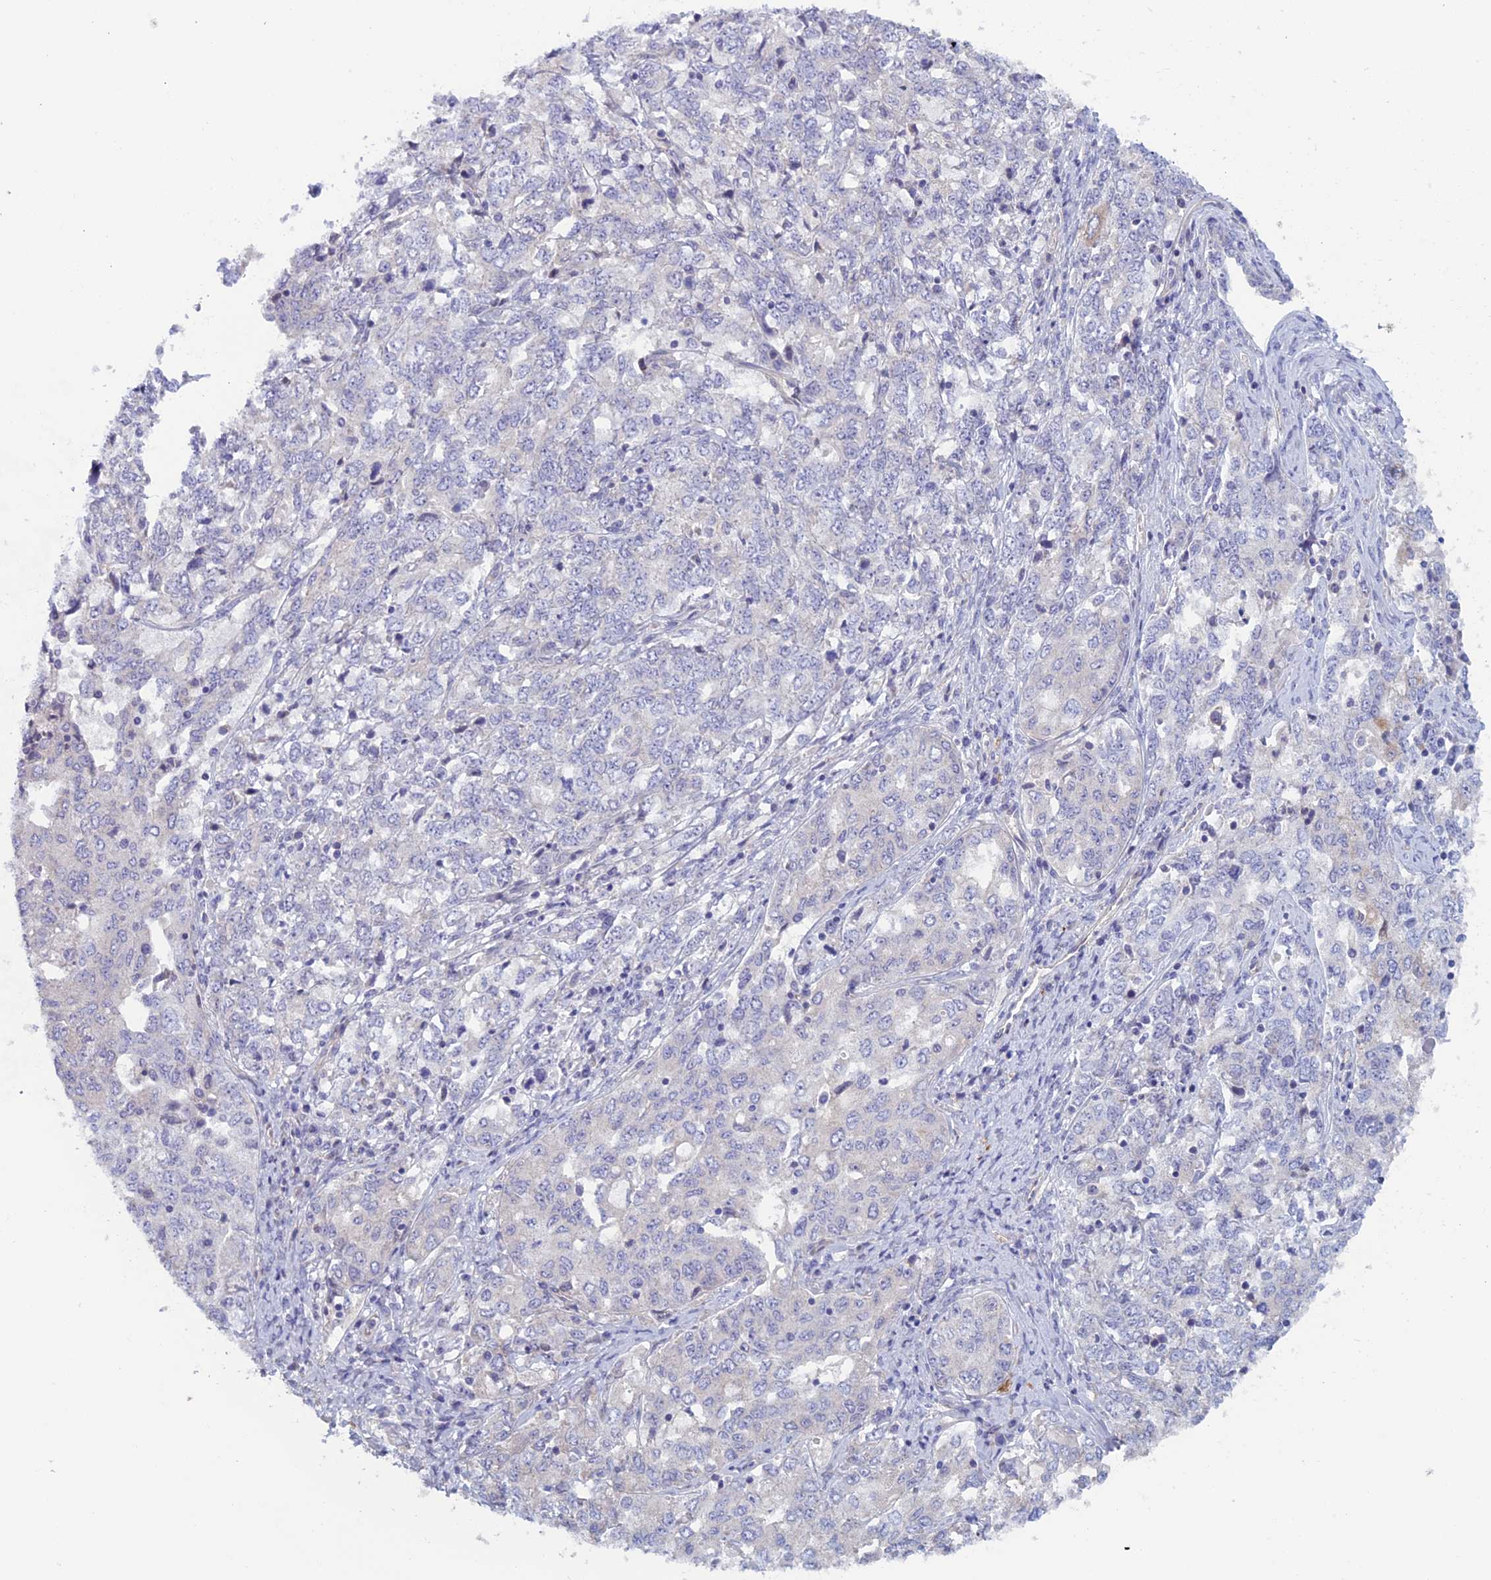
{"staining": {"intensity": "negative", "quantity": "none", "location": "none"}, "tissue": "ovarian cancer", "cell_type": "Tumor cells", "image_type": "cancer", "snomed": [{"axis": "morphology", "description": "Carcinoma, endometroid"}, {"axis": "topography", "description": "Ovary"}], "caption": "Immunohistochemistry of human ovarian endometroid carcinoma demonstrates no staining in tumor cells.", "gene": "CNOT6L", "patient": {"sex": "female", "age": 62}}